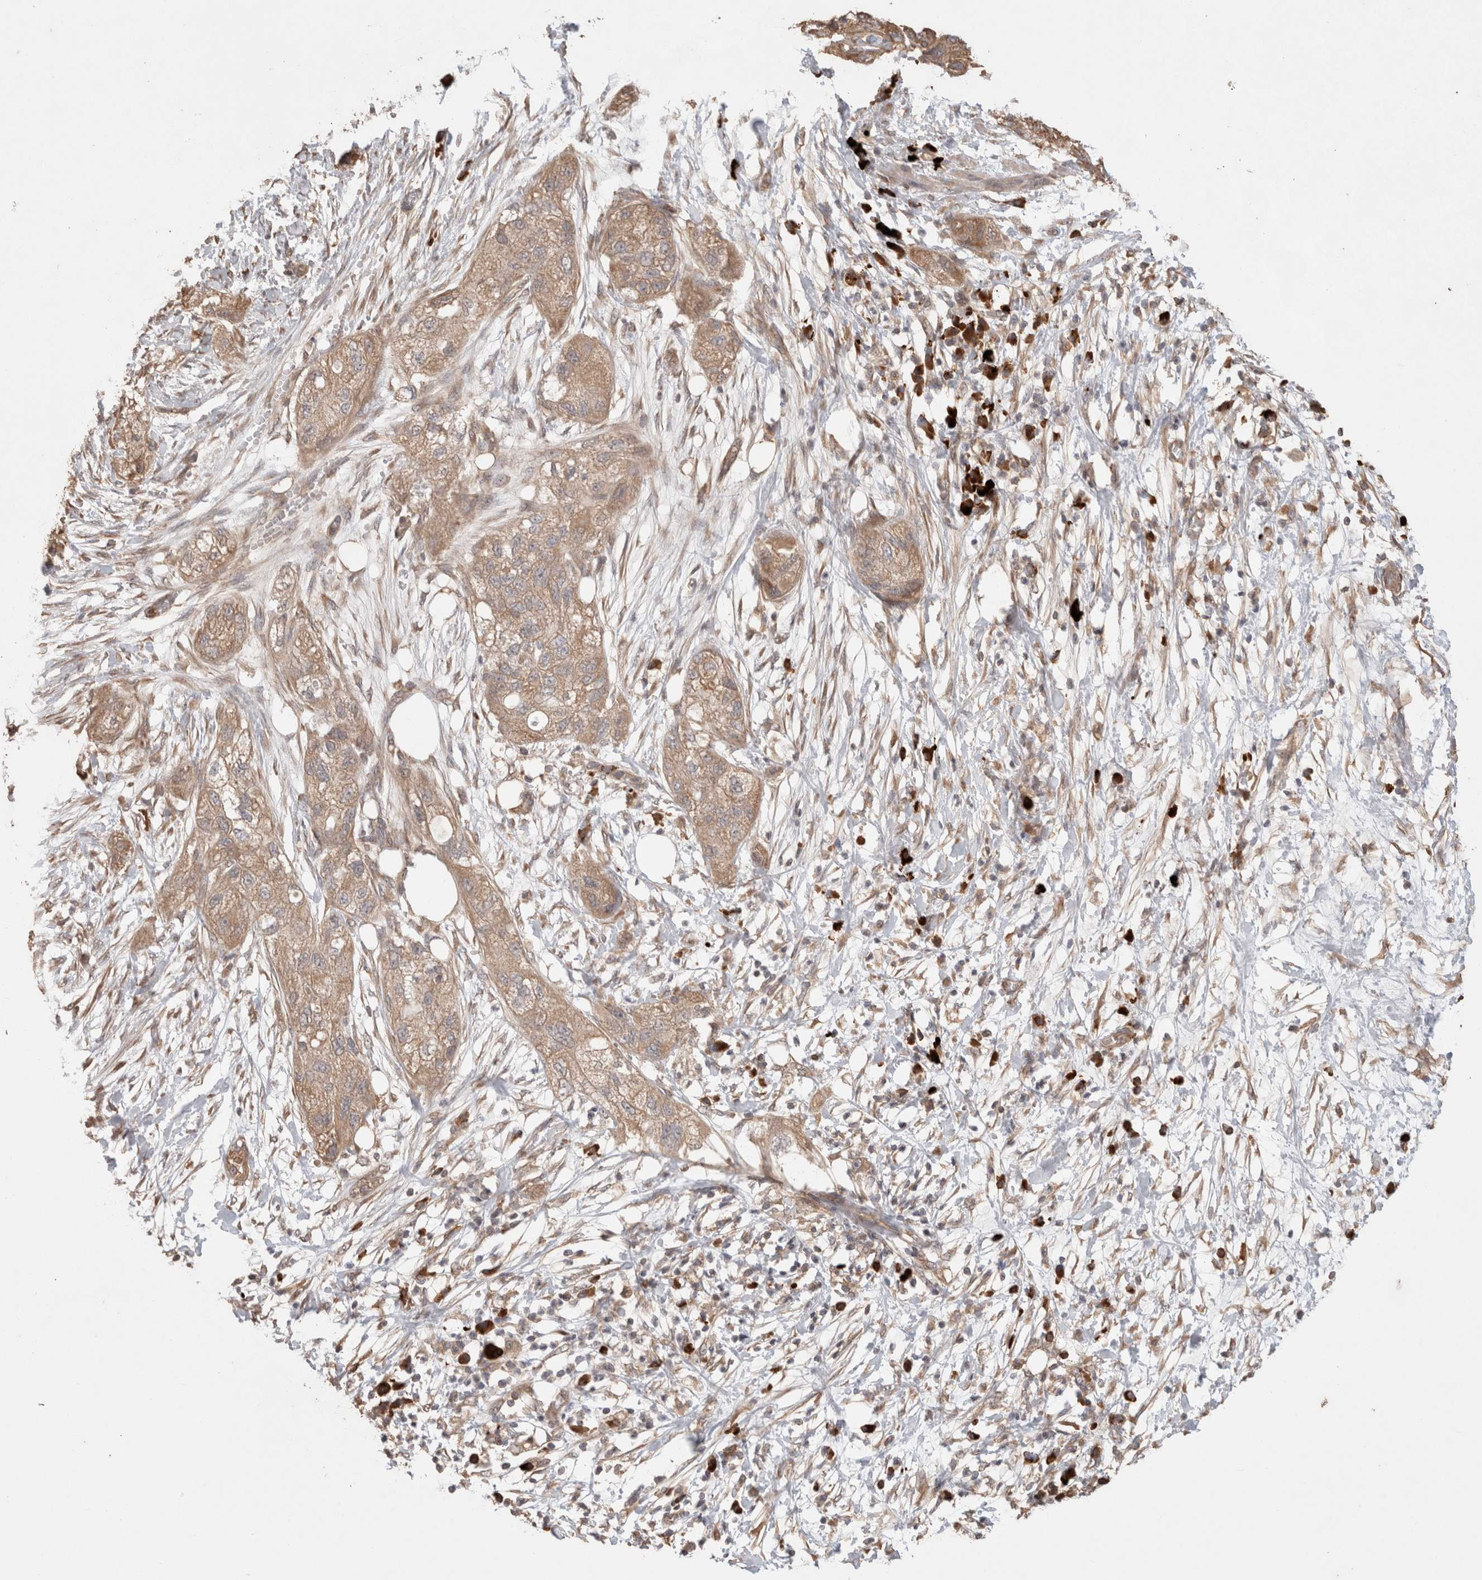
{"staining": {"intensity": "moderate", "quantity": ">75%", "location": "cytoplasmic/membranous"}, "tissue": "pancreatic cancer", "cell_type": "Tumor cells", "image_type": "cancer", "snomed": [{"axis": "morphology", "description": "Adenocarcinoma, NOS"}, {"axis": "topography", "description": "Pancreas"}], "caption": "Immunohistochemical staining of human pancreatic cancer reveals medium levels of moderate cytoplasmic/membranous protein positivity in about >75% of tumor cells.", "gene": "HROB", "patient": {"sex": "female", "age": 78}}